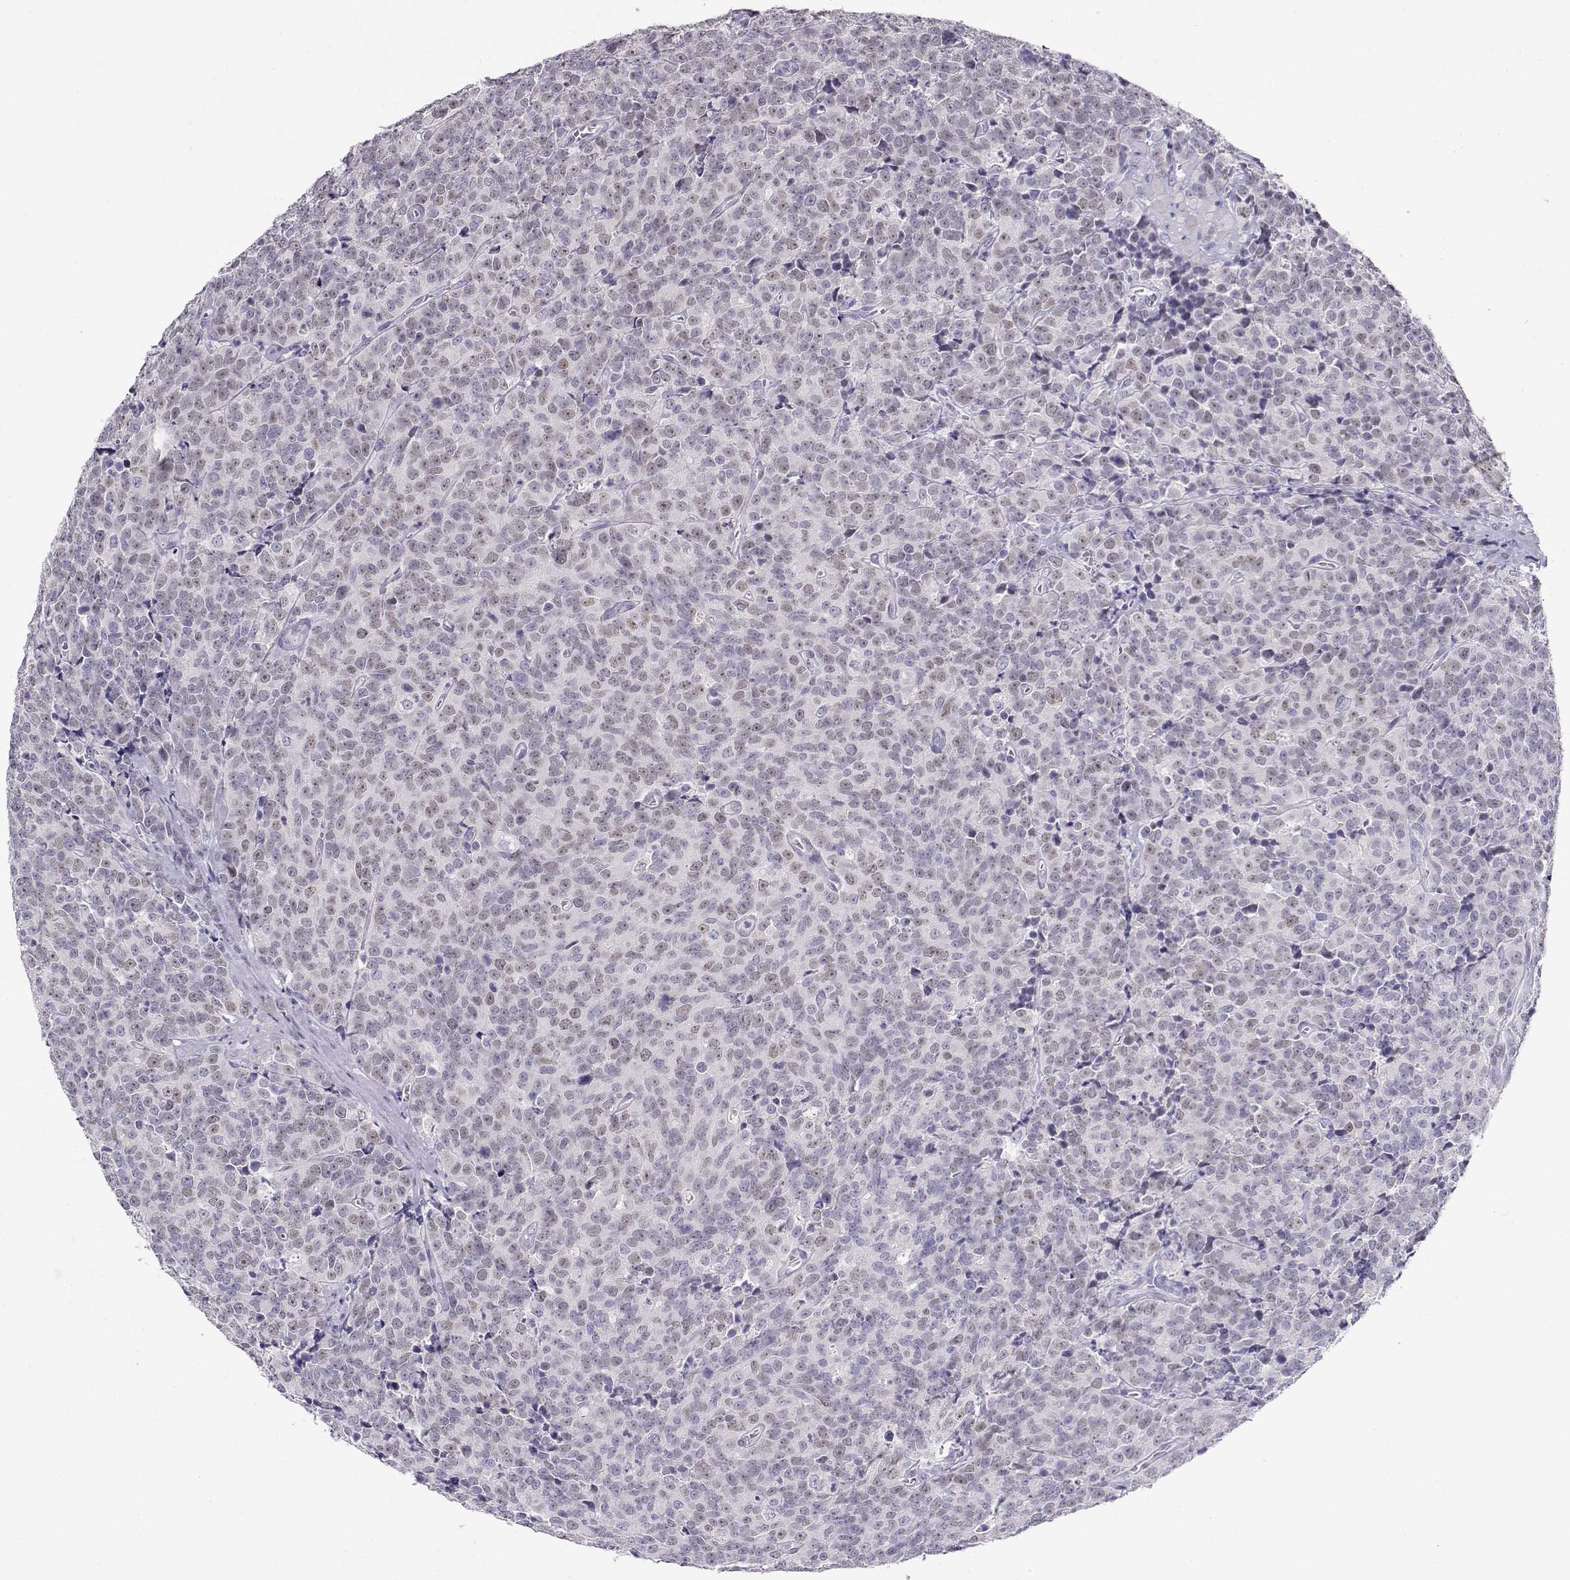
{"staining": {"intensity": "weak", "quantity": "<25%", "location": "nuclear"}, "tissue": "prostate cancer", "cell_type": "Tumor cells", "image_type": "cancer", "snomed": [{"axis": "morphology", "description": "Adenocarcinoma, NOS"}, {"axis": "topography", "description": "Prostate"}], "caption": "A high-resolution photomicrograph shows immunohistochemistry (IHC) staining of prostate cancer, which reveals no significant expression in tumor cells.", "gene": "OPN5", "patient": {"sex": "male", "age": 67}}